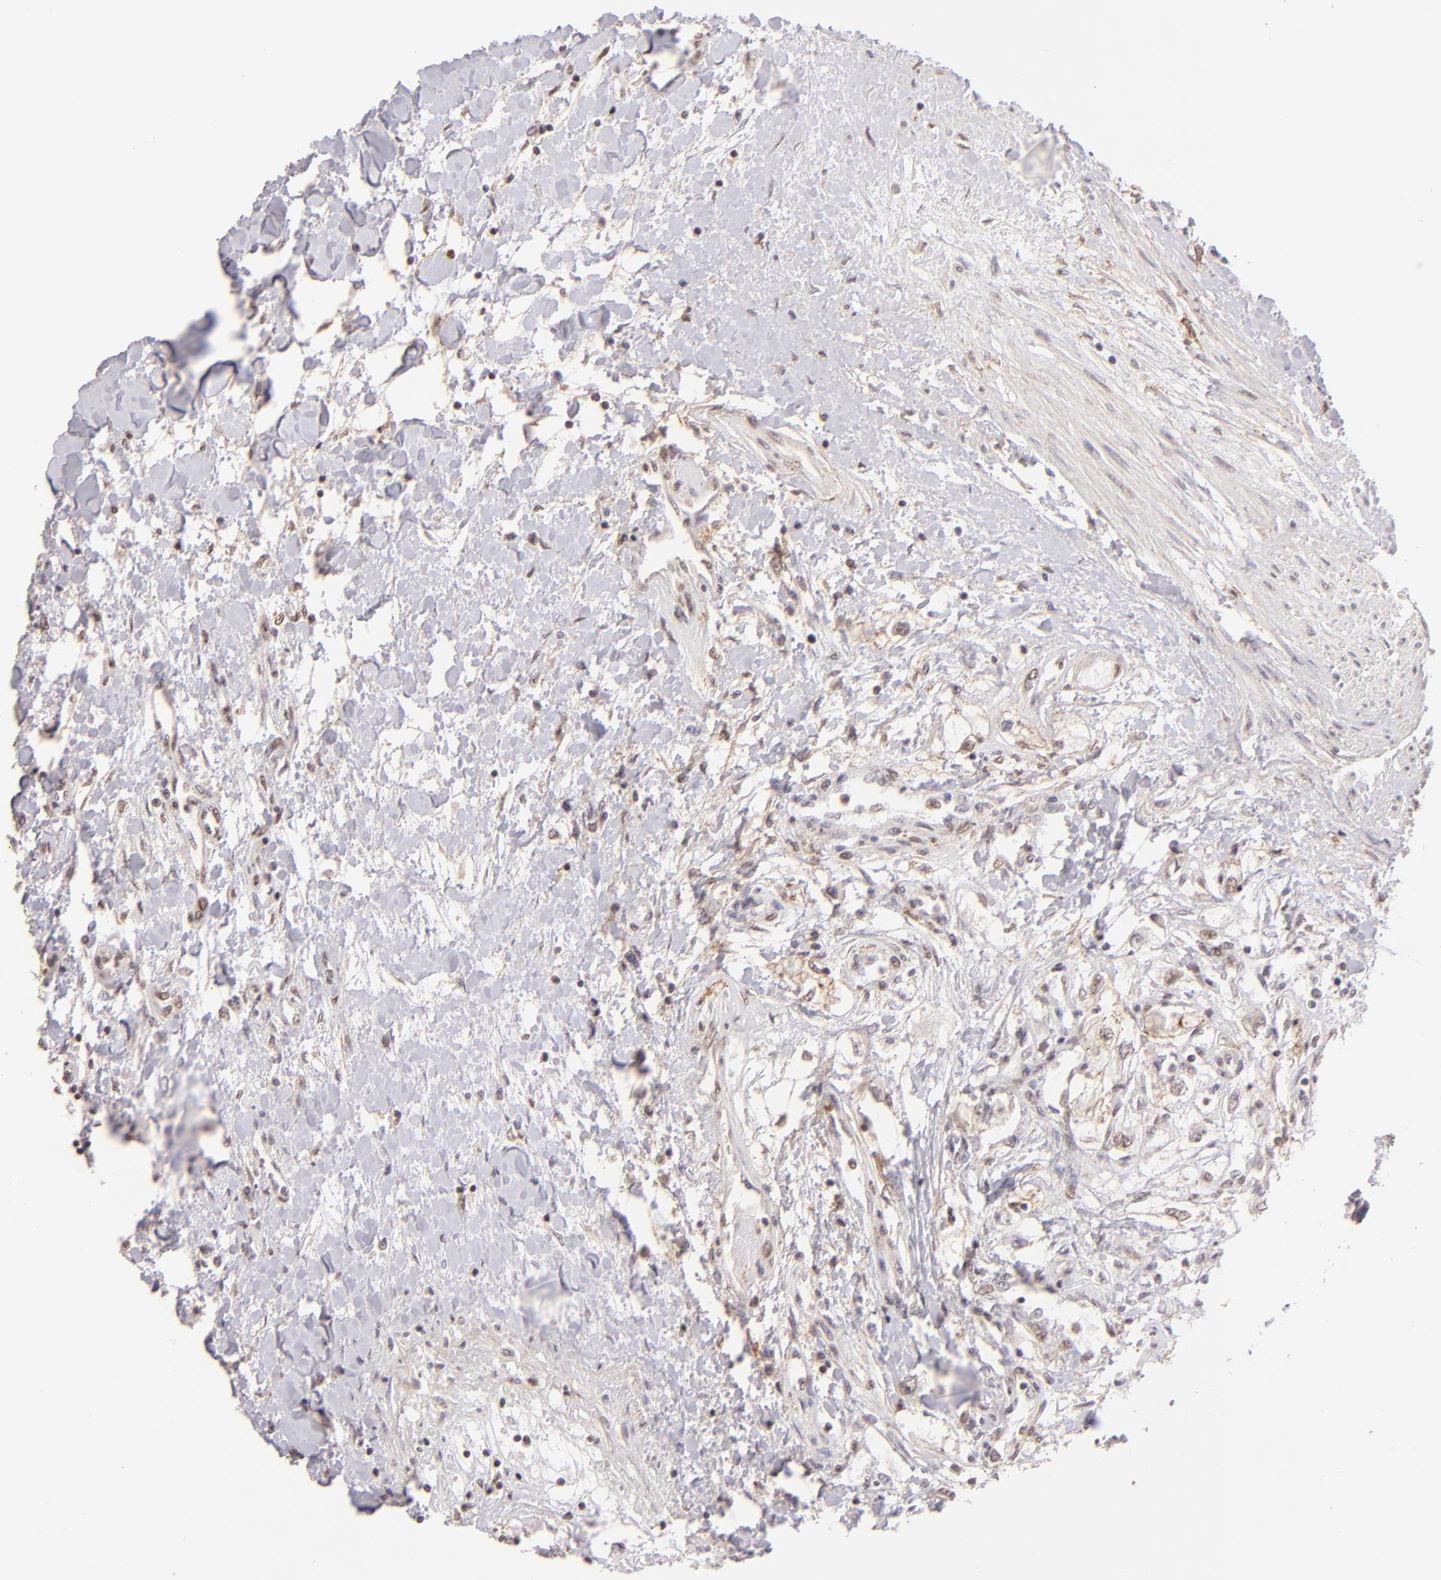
{"staining": {"intensity": "weak", "quantity": "<25%", "location": "cytoplasmic/membranous,nuclear"}, "tissue": "renal cancer", "cell_type": "Tumor cells", "image_type": "cancer", "snomed": [{"axis": "morphology", "description": "Adenocarcinoma, NOS"}, {"axis": "topography", "description": "Kidney"}], "caption": "Tumor cells show no significant positivity in renal adenocarcinoma.", "gene": "CLDN1", "patient": {"sex": "male", "age": 57}}